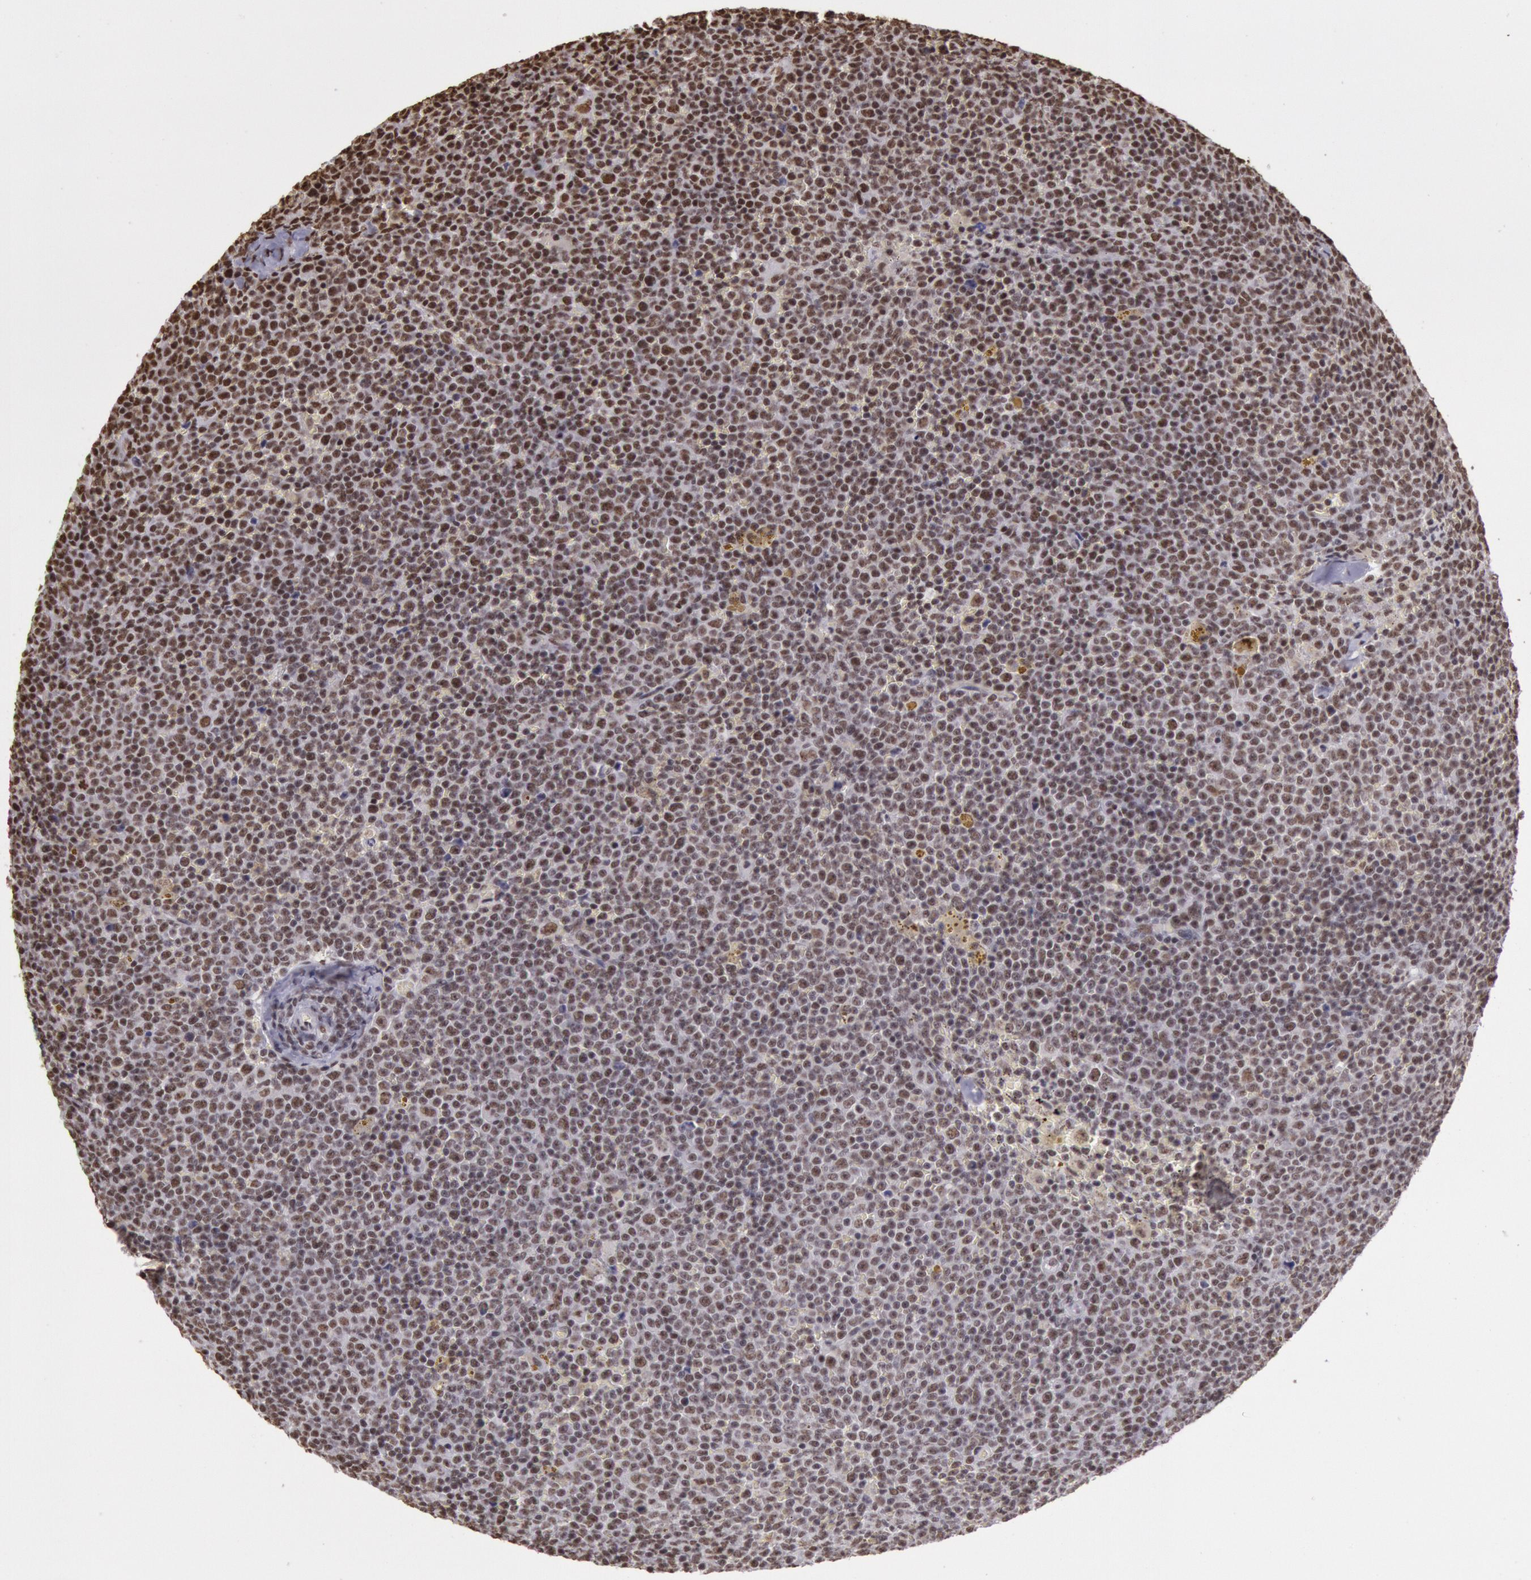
{"staining": {"intensity": "moderate", "quantity": ">75%", "location": "nuclear"}, "tissue": "lymphoma", "cell_type": "Tumor cells", "image_type": "cancer", "snomed": [{"axis": "morphology", "description": "Malignant lymphoma, non-Hodgkin's type, Low grade"}, {"axis": "topography", "description": "Lymph node"}], "caption": "The image shows staining of lymphoma, revealing moderate nuclear protein staining (brown color) within tumor cells.", "gene": "HNRNPH2", "patient": {"sex": "male", "age": 50}}